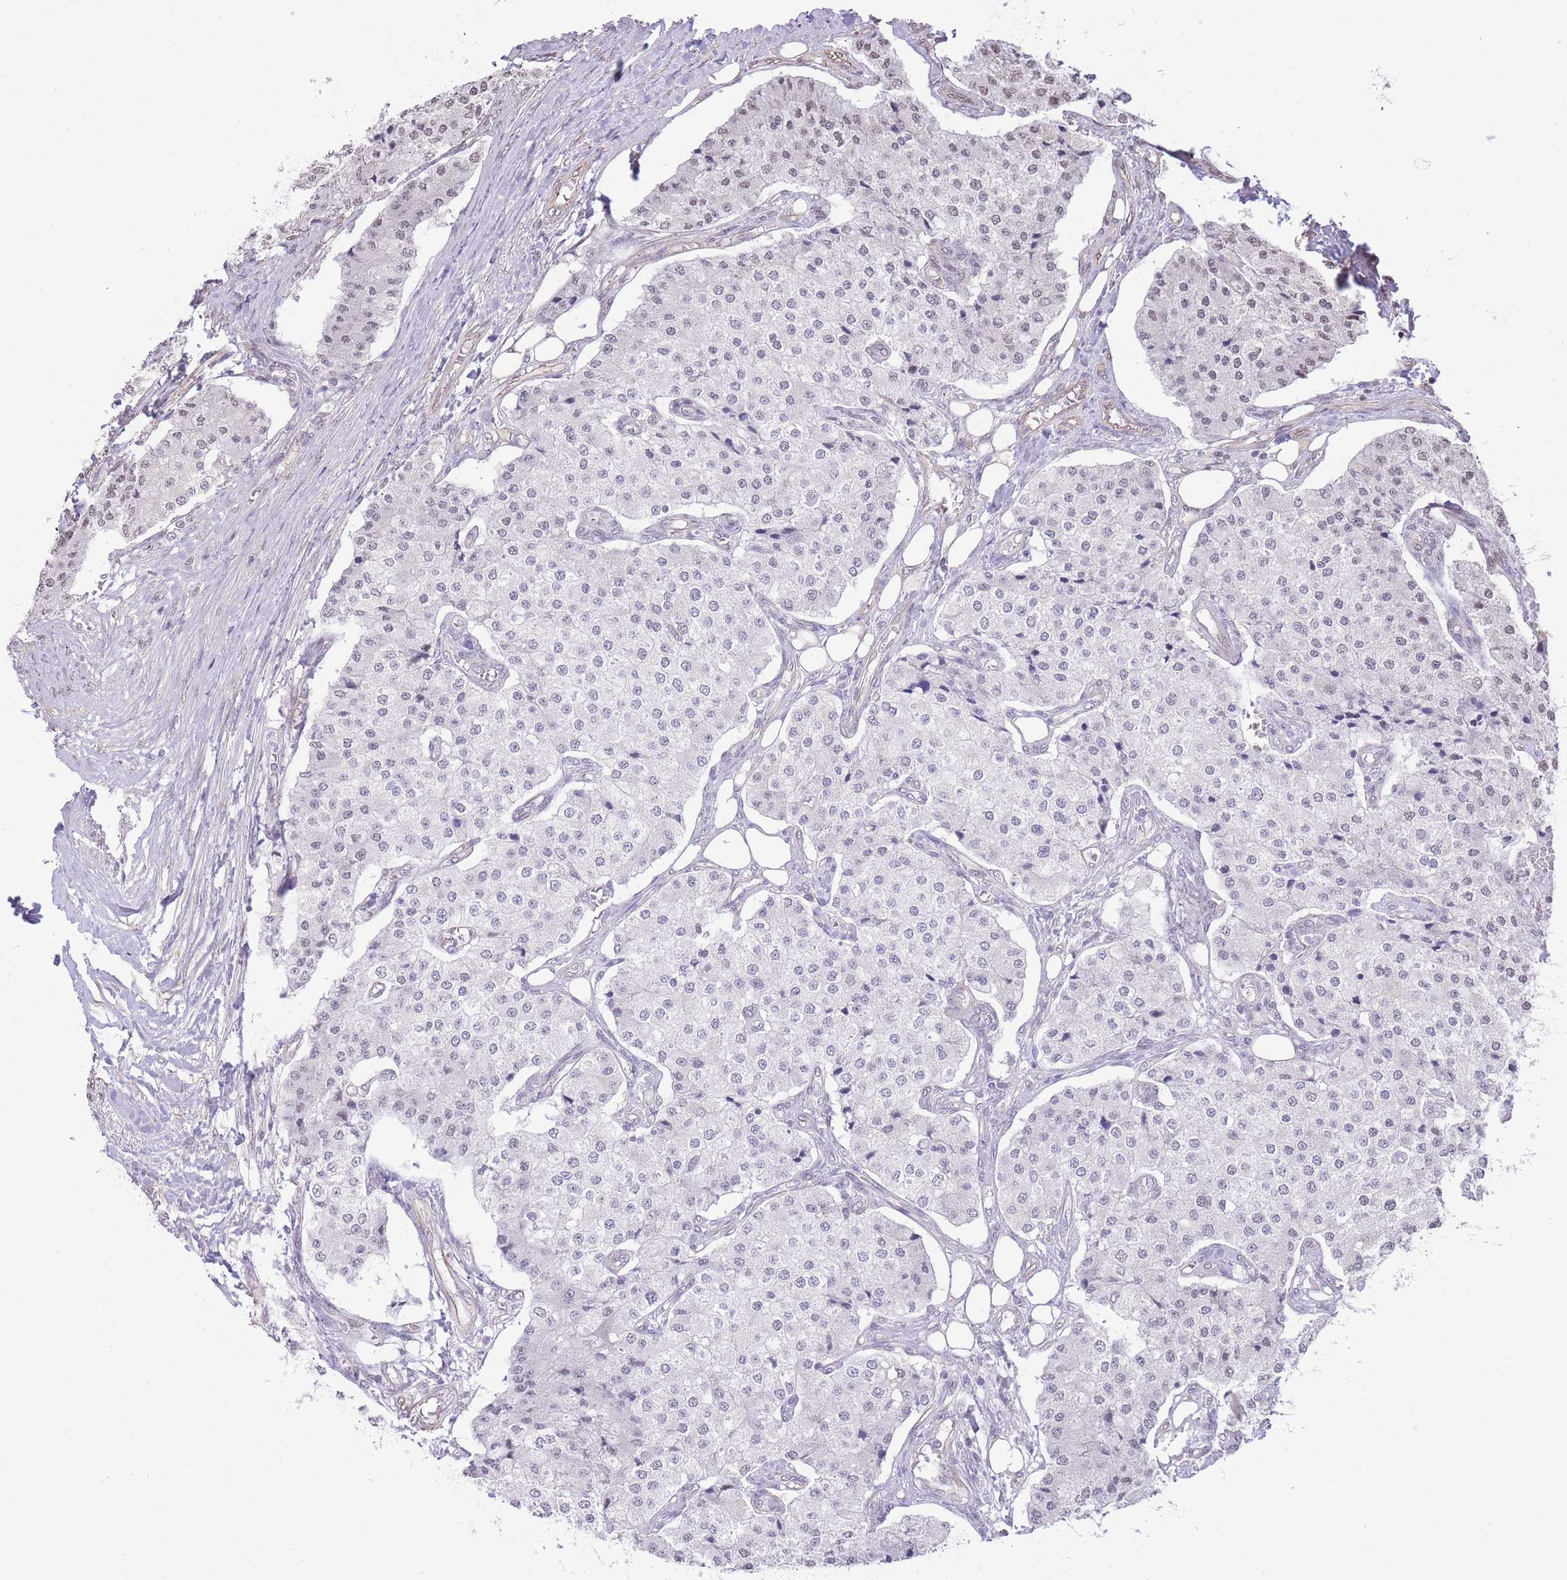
{"staining": {"intensity": "negative", "quantity": "none", "location": "none"}, "tissue": "carcinoid", "cell_type": "Tumor cells", "image_type": "cancer", "snomed": [{"axis": "morphology", "description": "Carcinoid, malignant, NOS"}, {"axis": "topography", "description": "Colon"}], "caption": "Immunohistochemical staining of human carcinoid exhibits no significant expression in tumor cells.", "gene": "PSG8", "patient": {"sex": "female", "age": 52}}